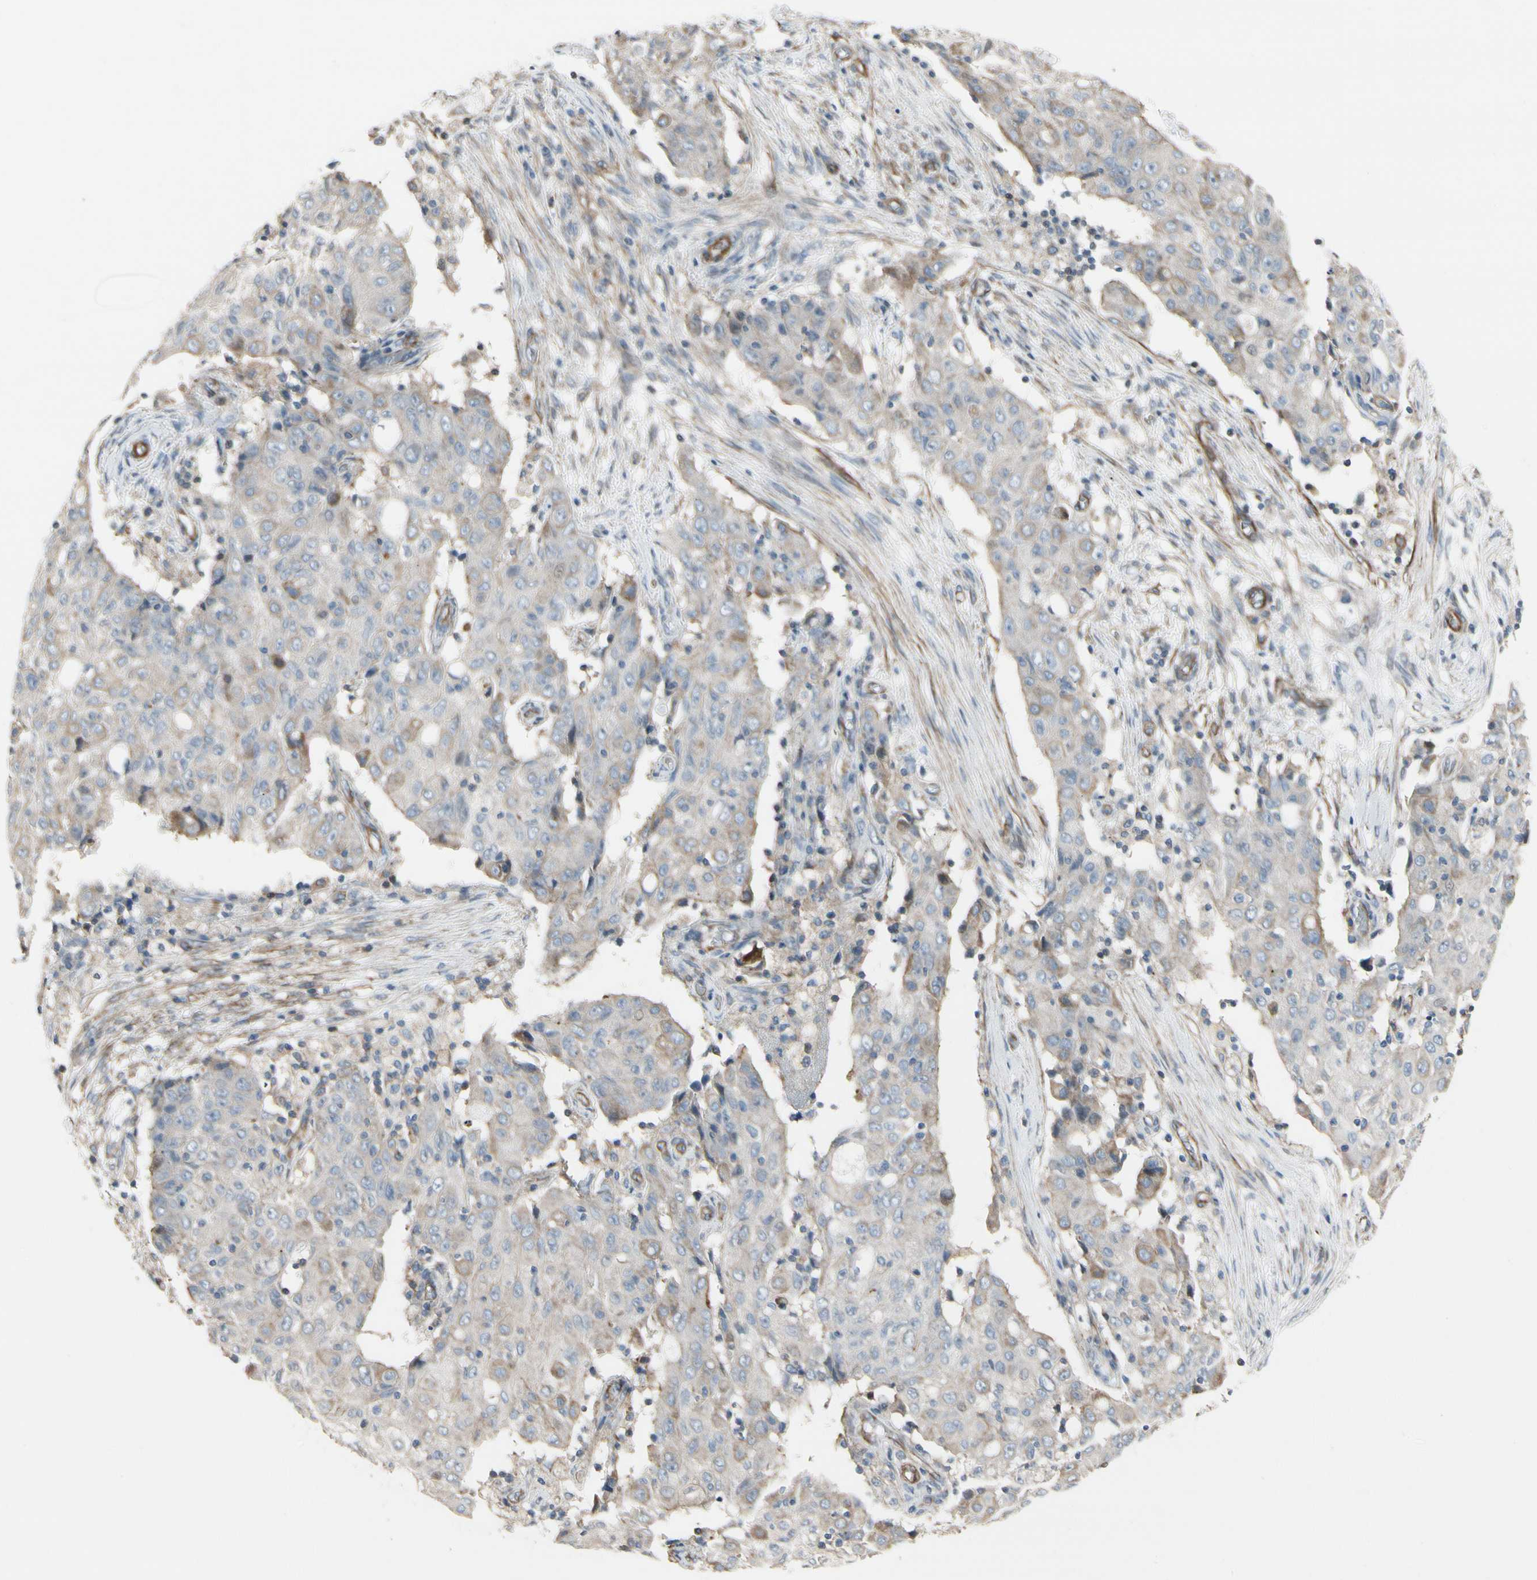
{"staining": {"intensity": "weak", "quantity": "25%-75%", "location": "cytoplasmic/membranous"}, "tissue": "ovarian cancer", "cell_type": "Tumor cells", "image_type": "cancer", "snomed": [{"axis": "morphology", "description": "Carcinoma, endometroid"}, {"axis": "topography", "description": "Ovary"}], "caption": "Immunohistochemistry (IHC) (DAB (3,3'-diaminobenzidine)) staining of human endometroid carcinoma (ovarian) displays weak cytoplasmic/membranous protein positivity in approximately 25%-75% of tumor cells.", "gene": "TPM1", "patient": {"sex": "female", "age": 42}}